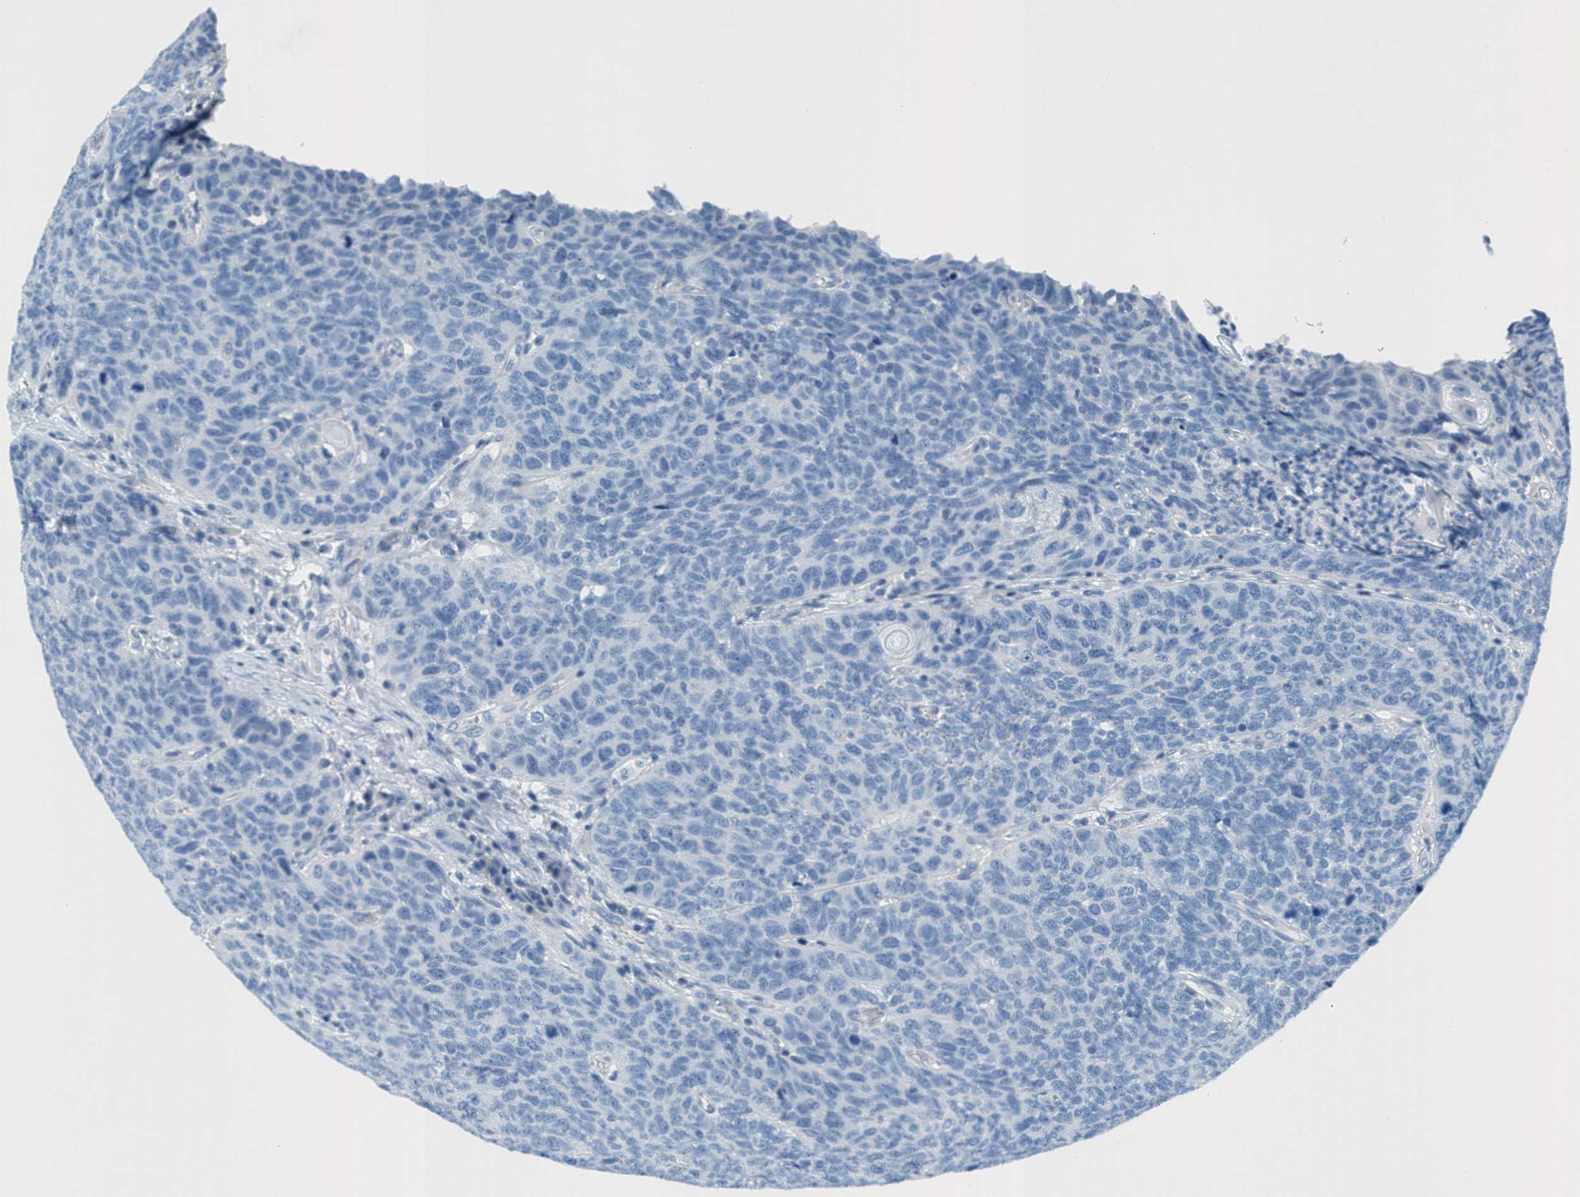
{"staining": {"intensity": "negative", "quantity": "none", "location": "none"}, "tissue": "head and neck cancer", "cell_type": "Tumor cells", "image_type": "cancer", "snomed": [{"axis": "morphology", "description": "Squamous cell carcinoma, NOS"}, {"axis": "topography", "description": "Head-Neck"}], "caption": "An image of head and neck cancer (squamous cell carcinoma) stained for a protein reveals no brown staining in tumor cells. (Brightfield microscopy of DAB (3,3'-diaminobenzidine) immunohistochemistry at high magnification).", "gene": "GALNT17", "patient": {"sex": "male", "age": 66}}